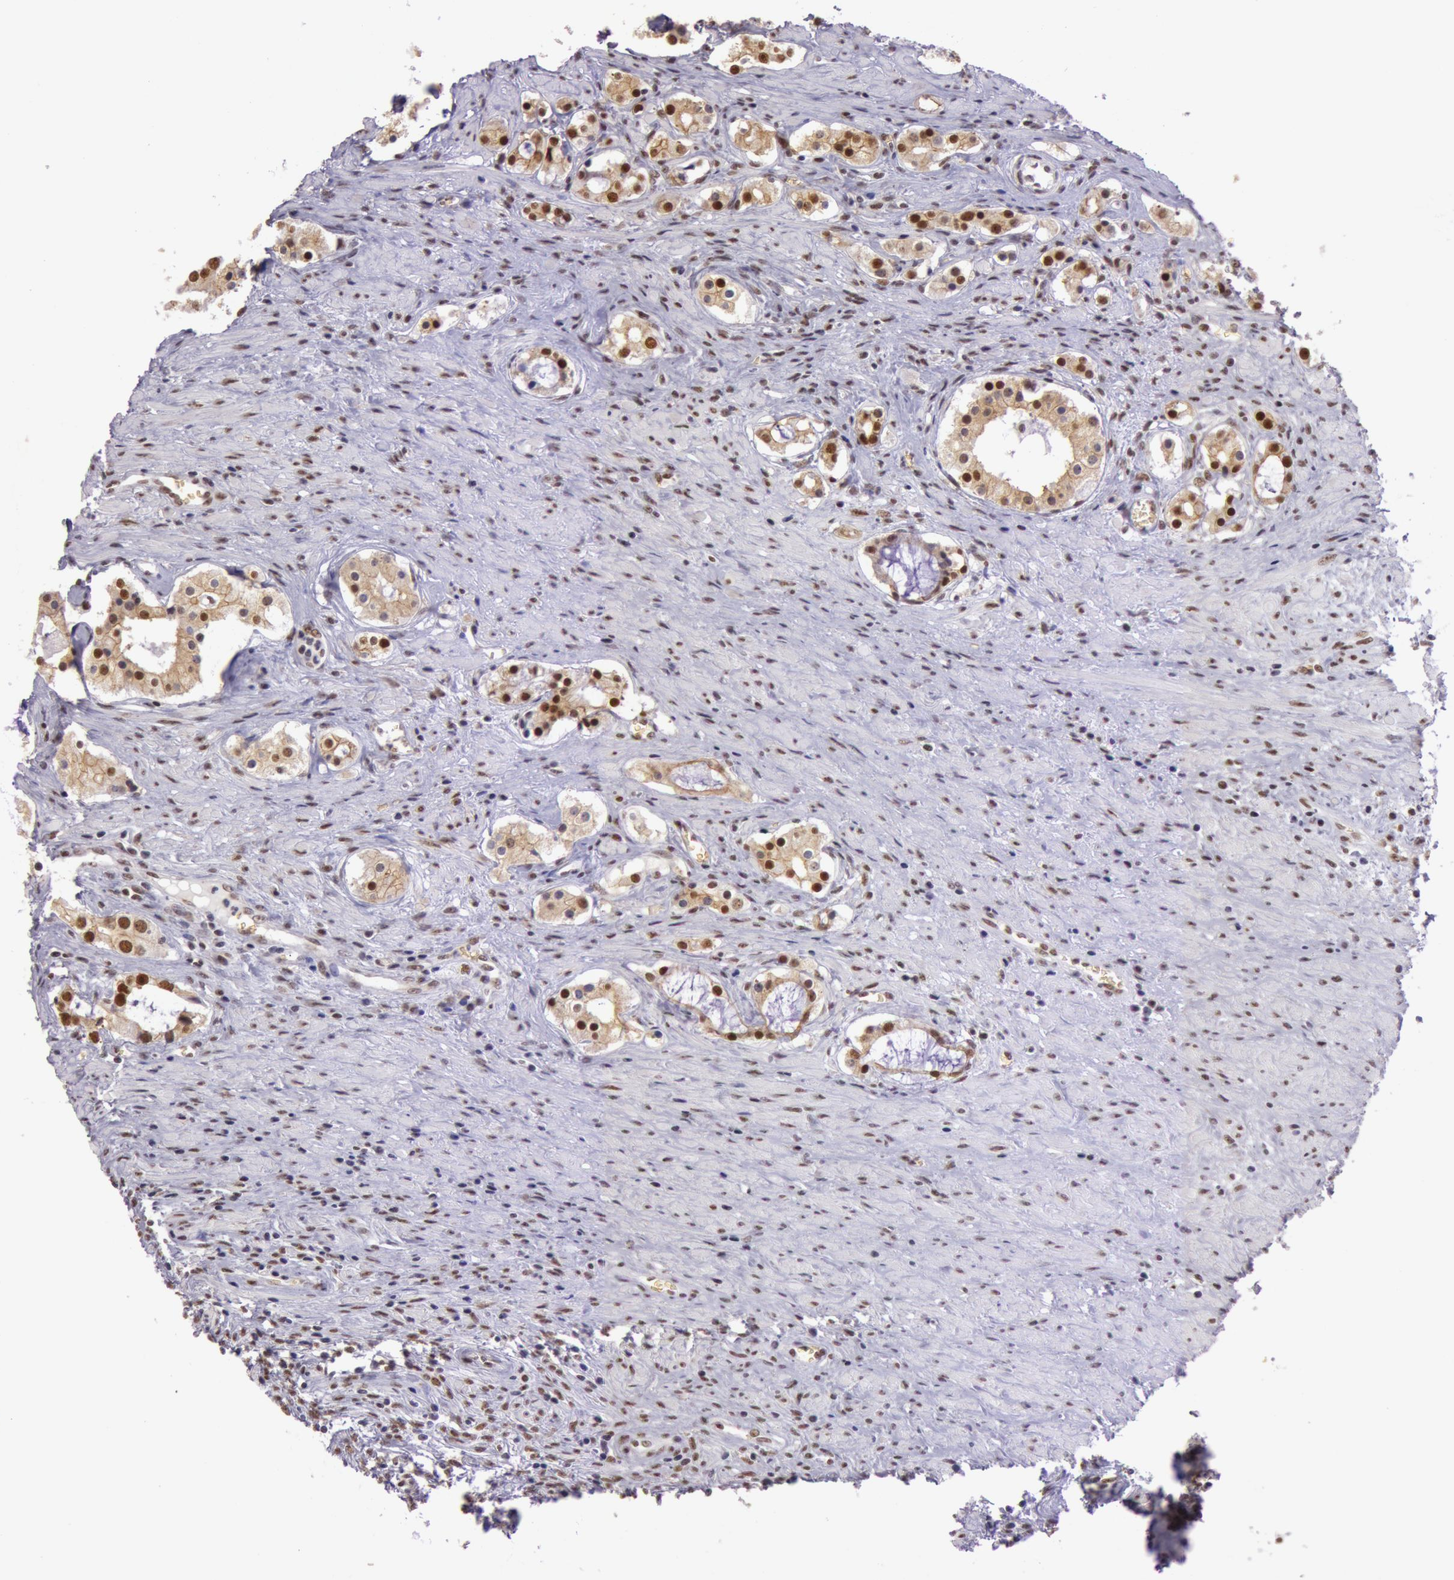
{"staining": {"intensity": "strong", "quantity": "25%-75%", "location": "nuclear"}, "tissue": "prostate cancer", "cell_type": "Tumor cells", "image_type": "cancer", "snomed": [{"axis": "morphology", "description": "Adenocarcinoma, Medium grade"}, {"axis": "topography", "description": "Prostate"}], "caption": "Immunohistochemistry image of neoplastic tissue: prostate cancer (adenocarcinoma (medium-grade)) stained using immunohistochemistry shows high levels of strong protein expression localized specifically in the nuclear of tumor cells, appearing as a nuclear brown color.", "gene": "NBN", "patient": {"sex": "male", "age": 73}}